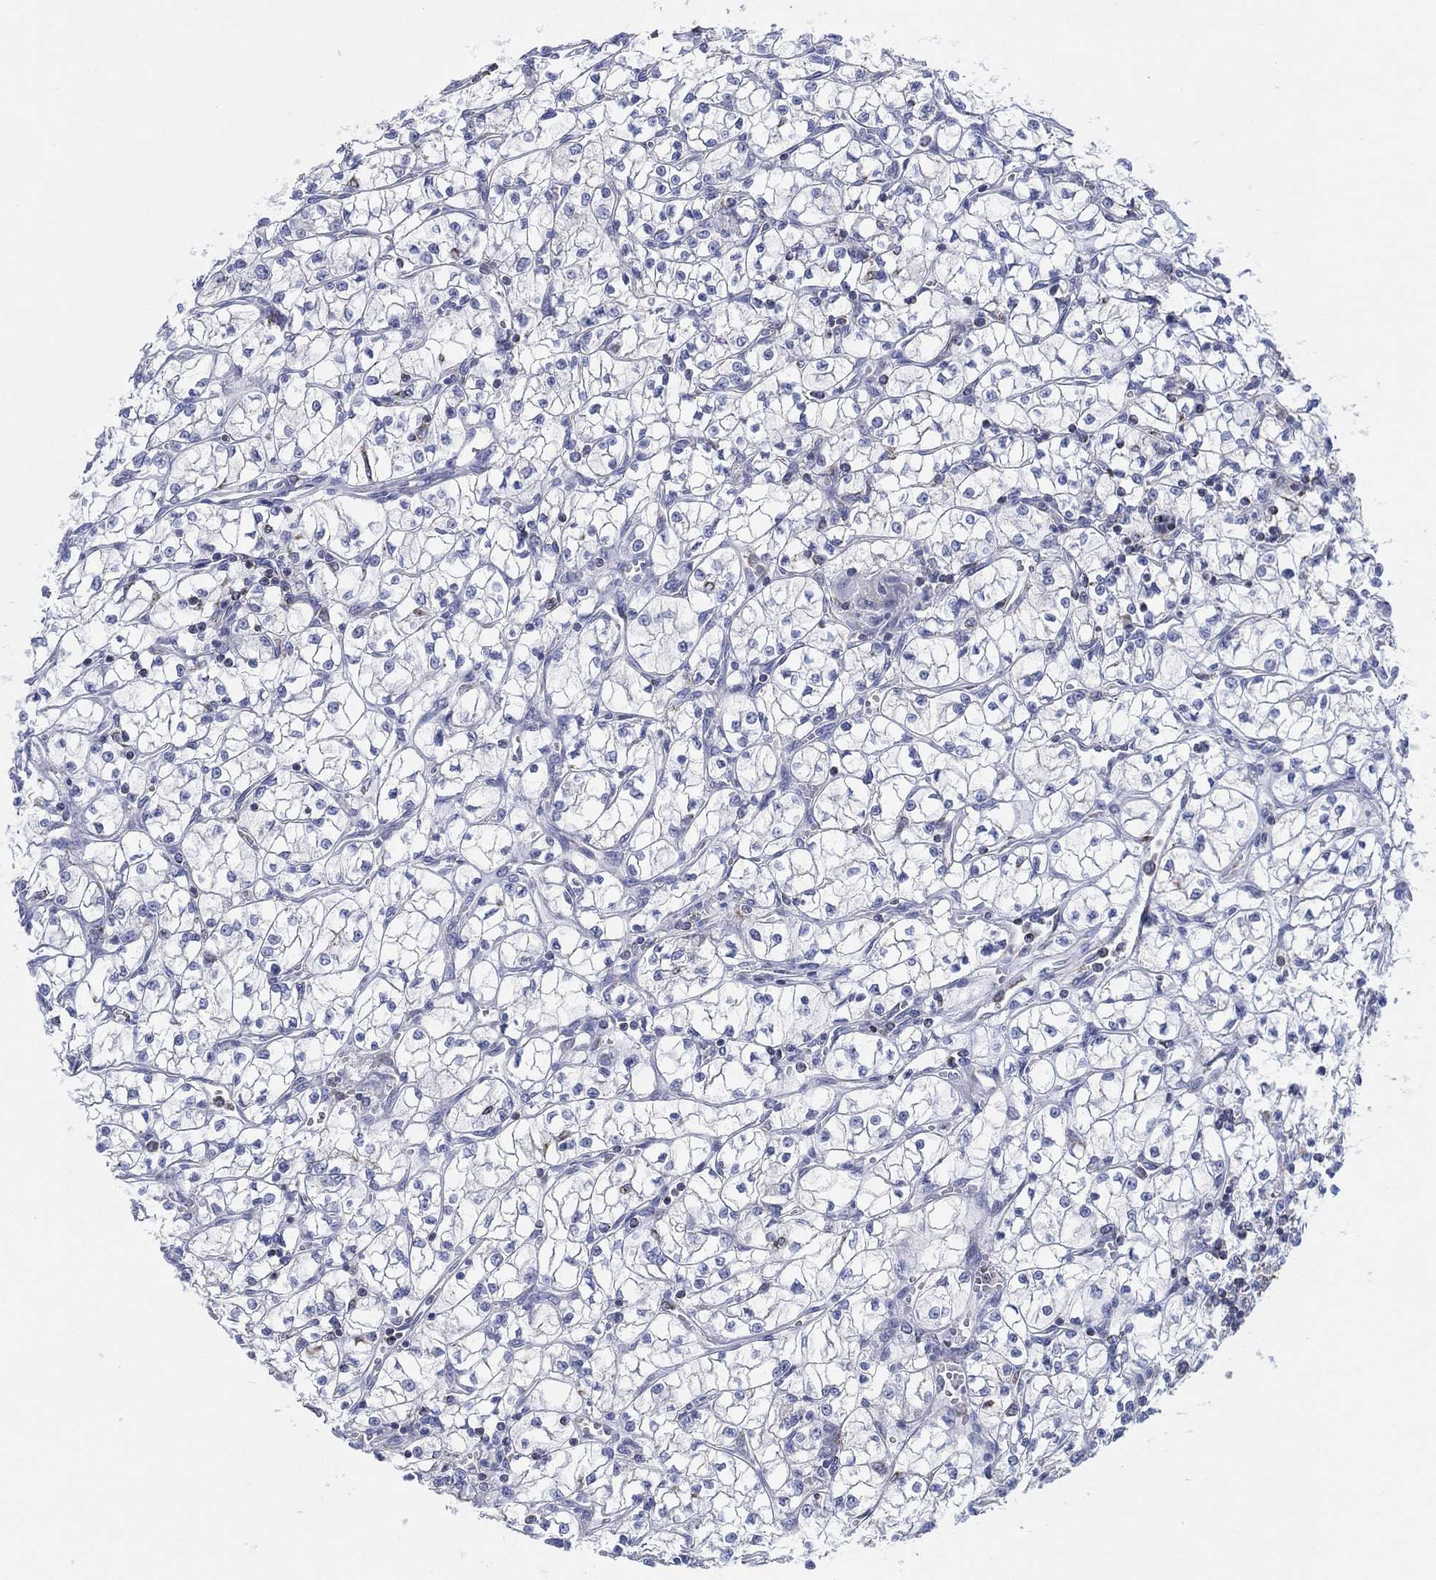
{"staining": {"intensity": "negative", "quantity": "none", "location": "none"}, "tissue": "renal cancer", "cell_type": "Tumor cells", "image_type": "cancer", "snomed": [{"axis": "morphology", "description": "Adenocarcinoma, NOS"}, {"axis": "topography", "description": "Kidney"}], "caption": "Immunohistochemical staining of renal cancer (adenocarcinoma) demonstrates no significant expression in tumor cells.", "gene": "CFTR", "patient": {"sex": "female", "age": 64}}